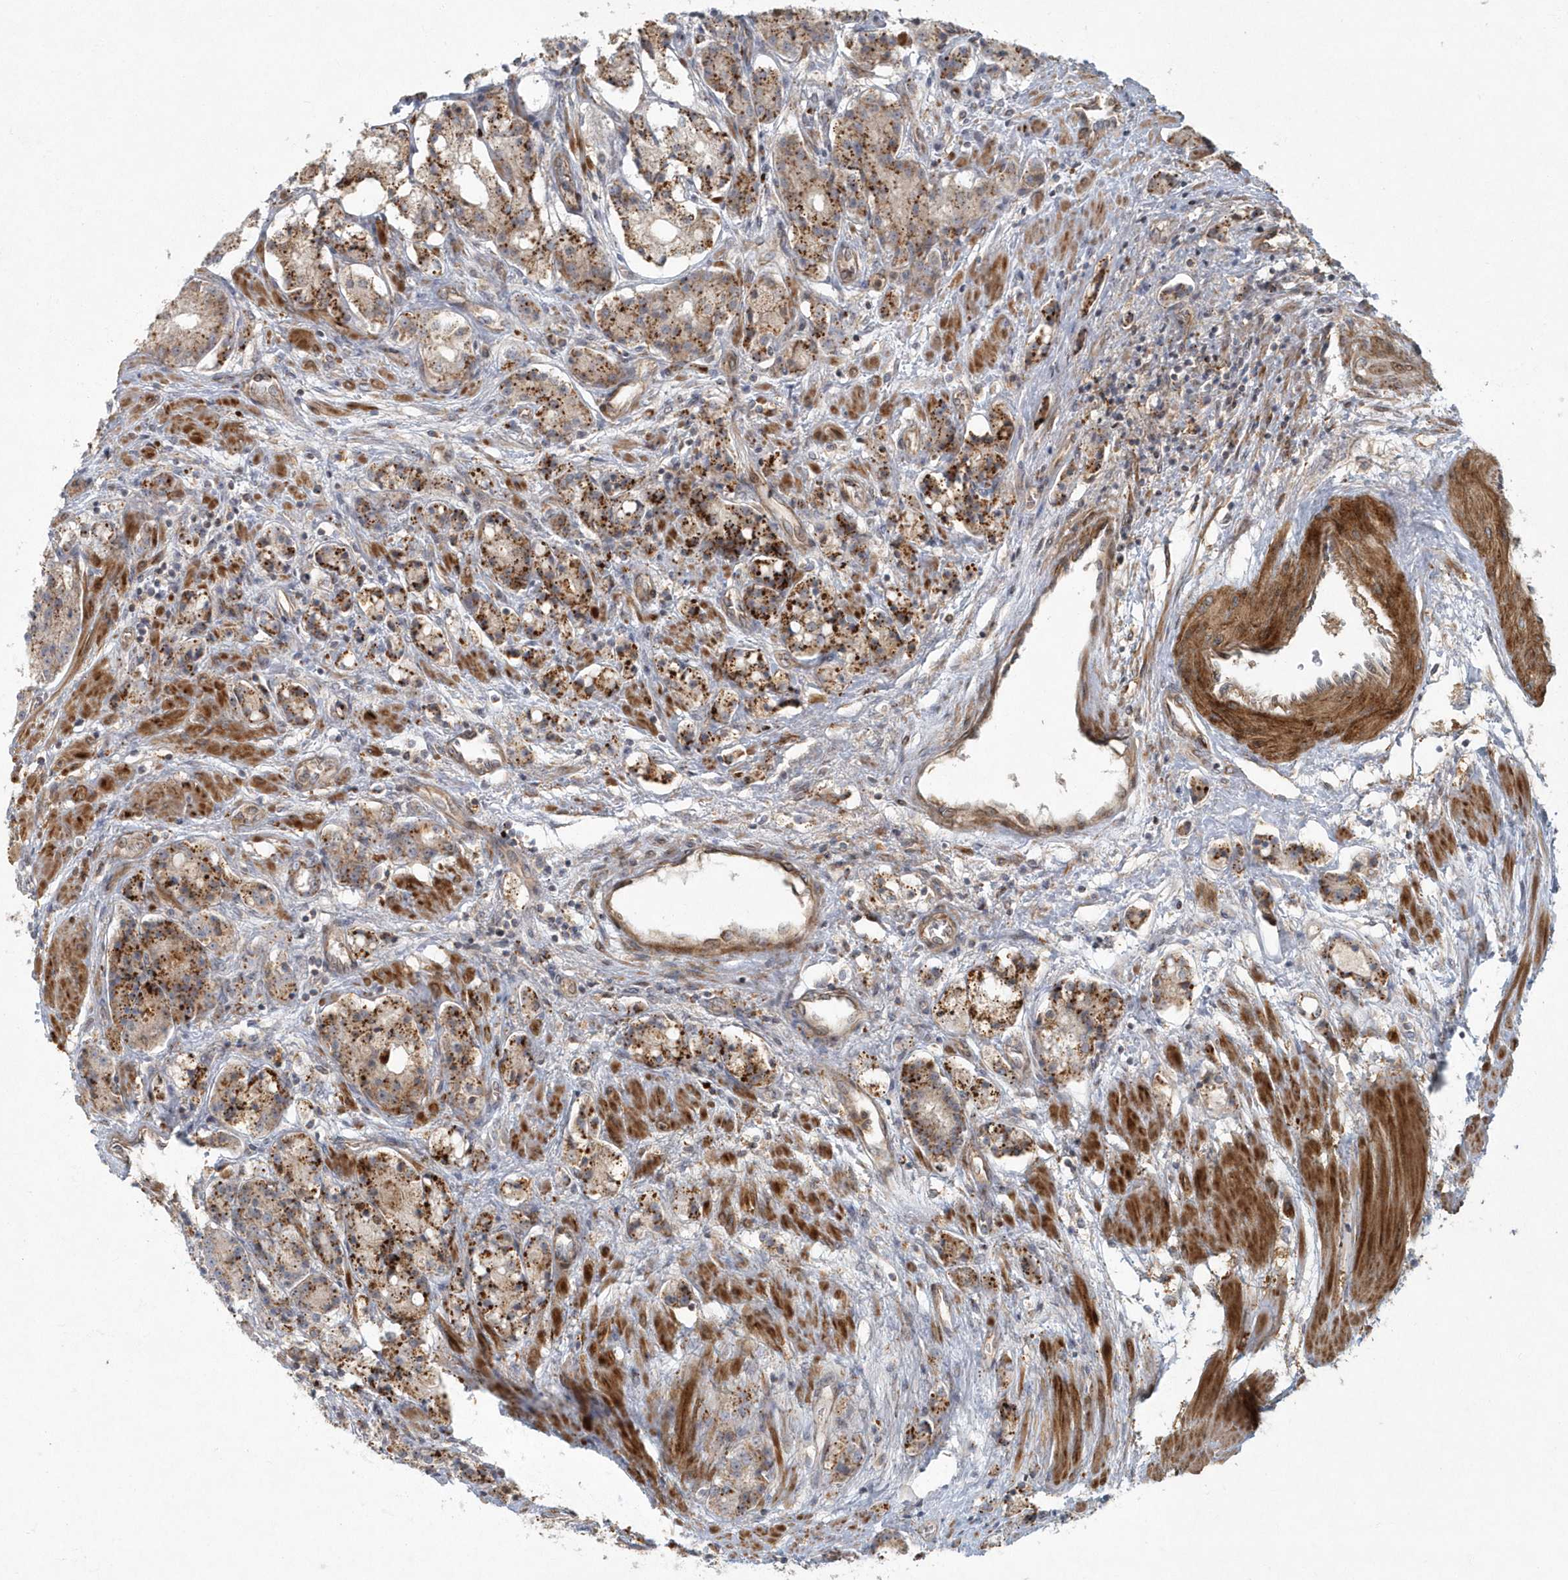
{"staining": {"intensity": "moderate", "quantity": ">75%", "location": "cytoplasmic/membranous"}, "tissue": "prostate cancer", "cell_type": "Tumor cells", "image_type": "cancer", "snomed": [{"axis": "morphology", "description": "Adenocarcinoma, High grade"}, {"axis": "topography", "description": "Prostate"}], "caption": "DAB (3,3'-diaminobenzidine) immunohistochemical staining of high-grade adenocarcinoma (prostate) exhibits moderate cytoplasmic/membranous protein positivity in about >75% of tumor cells.", "gene": "ARHGEF38", "patient": {"sex": "male", "age": 60}}